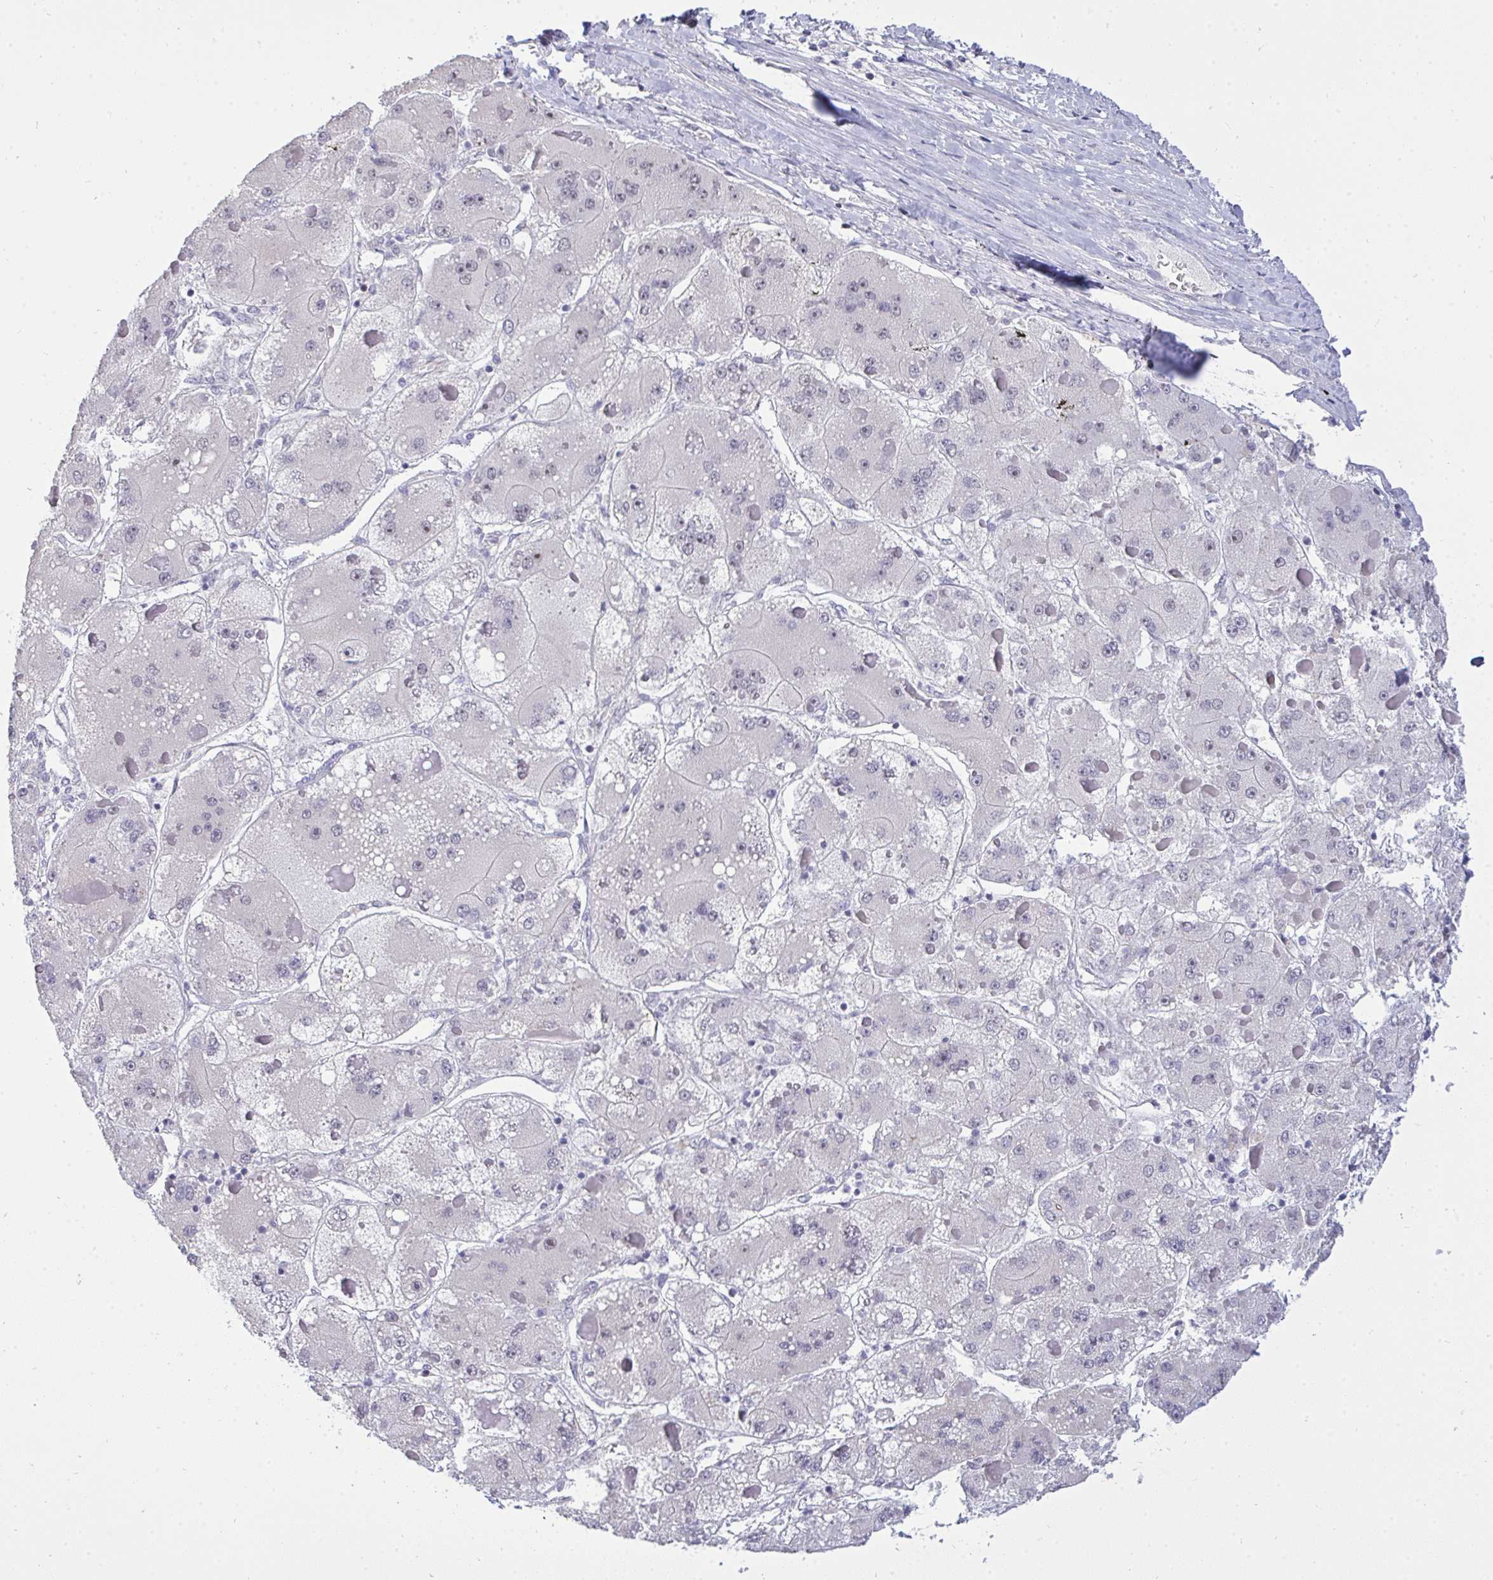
{"staining": {"intensity": "negative", "quantity": "none", "location": "none"}, "tissue": "liver cancer", "cell_type": "Tumor cells", "image_type": "cancer", "snomed": [{"axis": "morphology", "description": "Carcinoma, Hepatocellular, NOS"}, {"axis": "topography", "description": "Liver"}], "caption": "Immunohistochemistry (IHC) of human liver cancer shows no positivity in tumor cells.", "gene": "PLPPR3", "patient": {"sex": "female", "age": 73}}